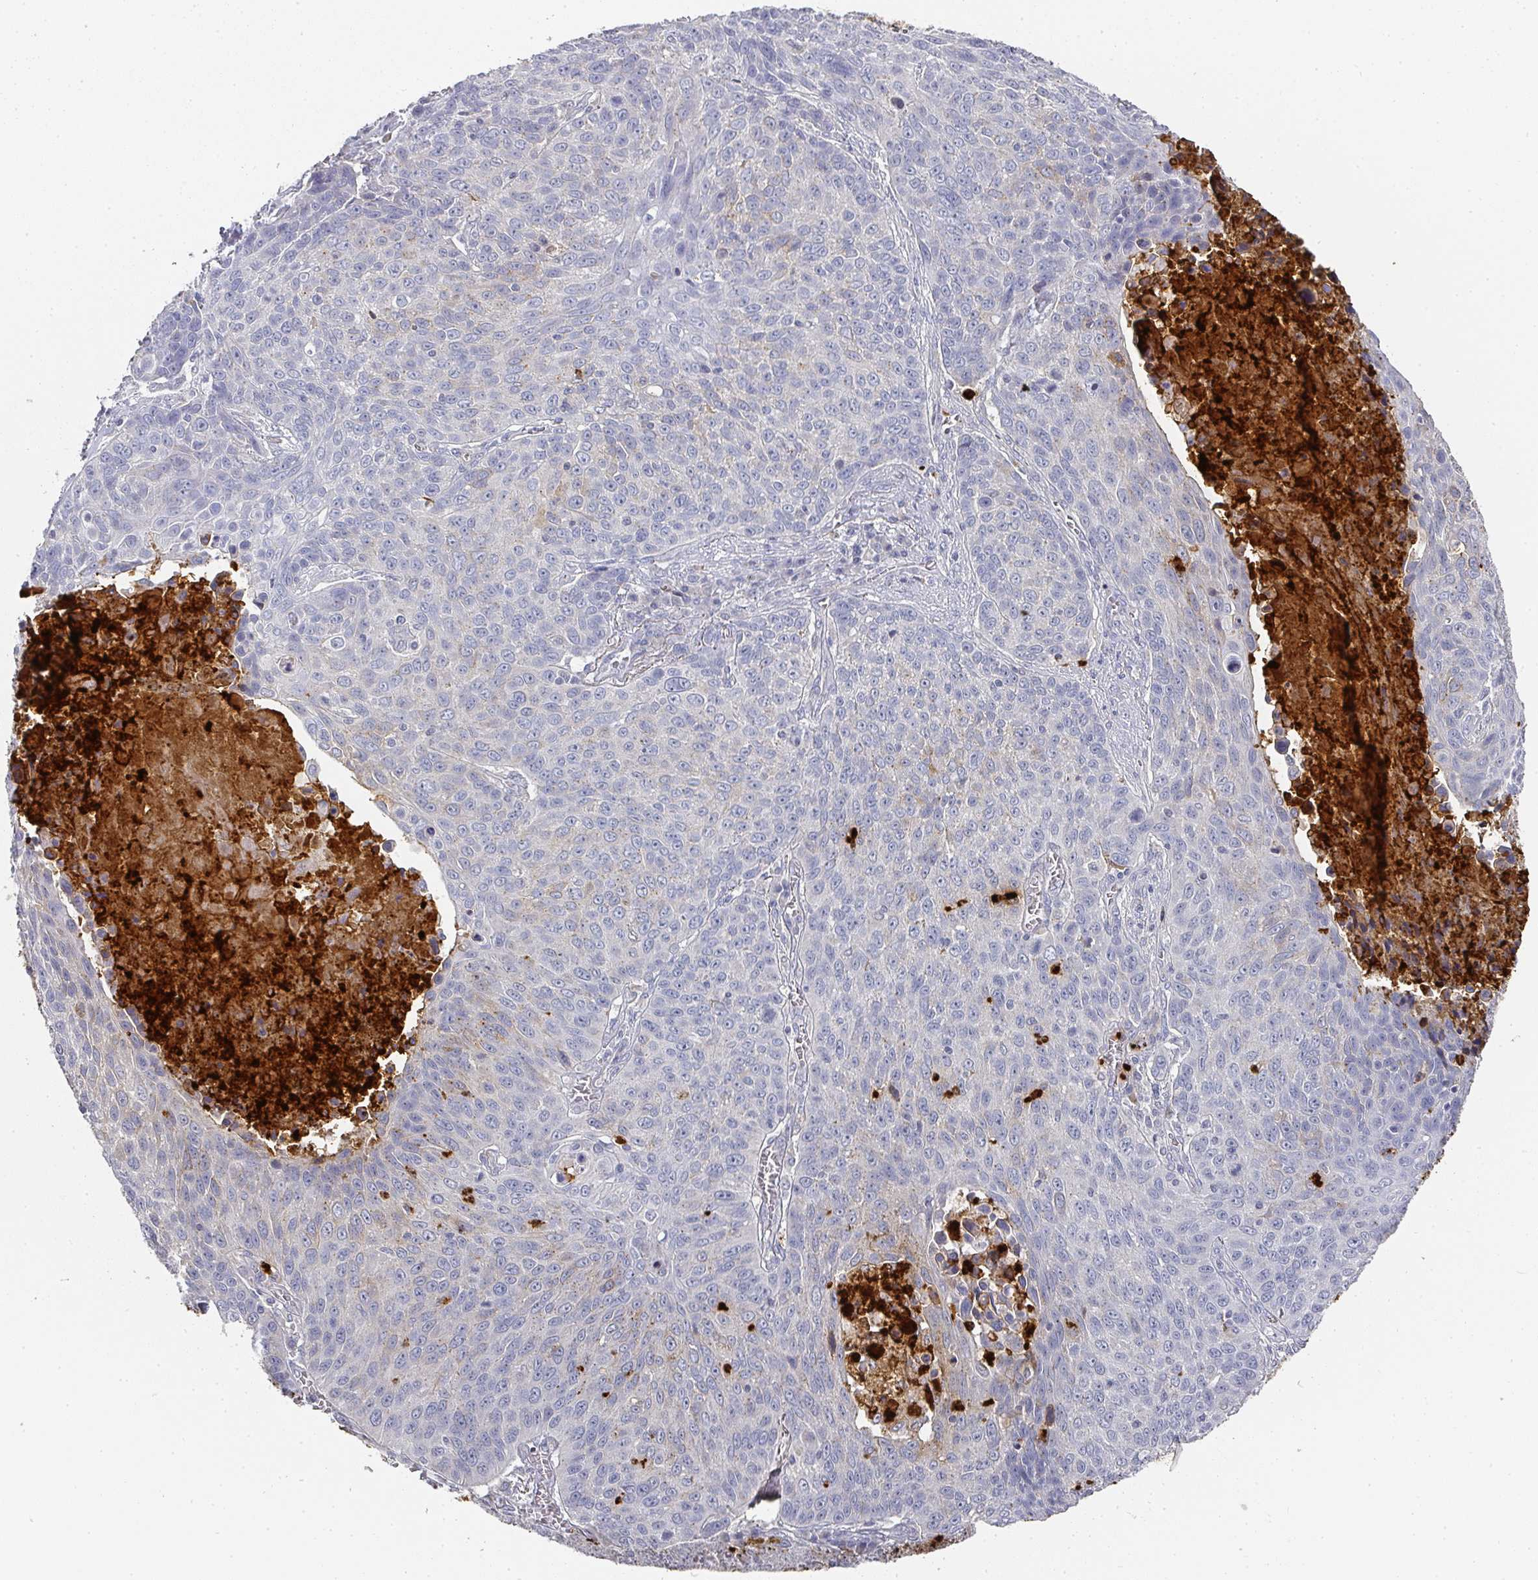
{"staining": {"intensity": "negative", "quantity": "none", "location": "none"}, "tissue": "lung cancer", "cell_type": "Tumor cells", "image_type": "cancer", "snomed": [{"axis": "morphology", "description": "Squamous cell carcinoma, NOS"}, {"axis": "topography", "description": "Lung"}], "caption": "Protein analysis of lung squamous cell carcinoma demonstrates no significant positivity in tumor cells. Nuclei are stained in blue.", "gene": "CAMP", "patient": {"sex": "male", "age": 78}}